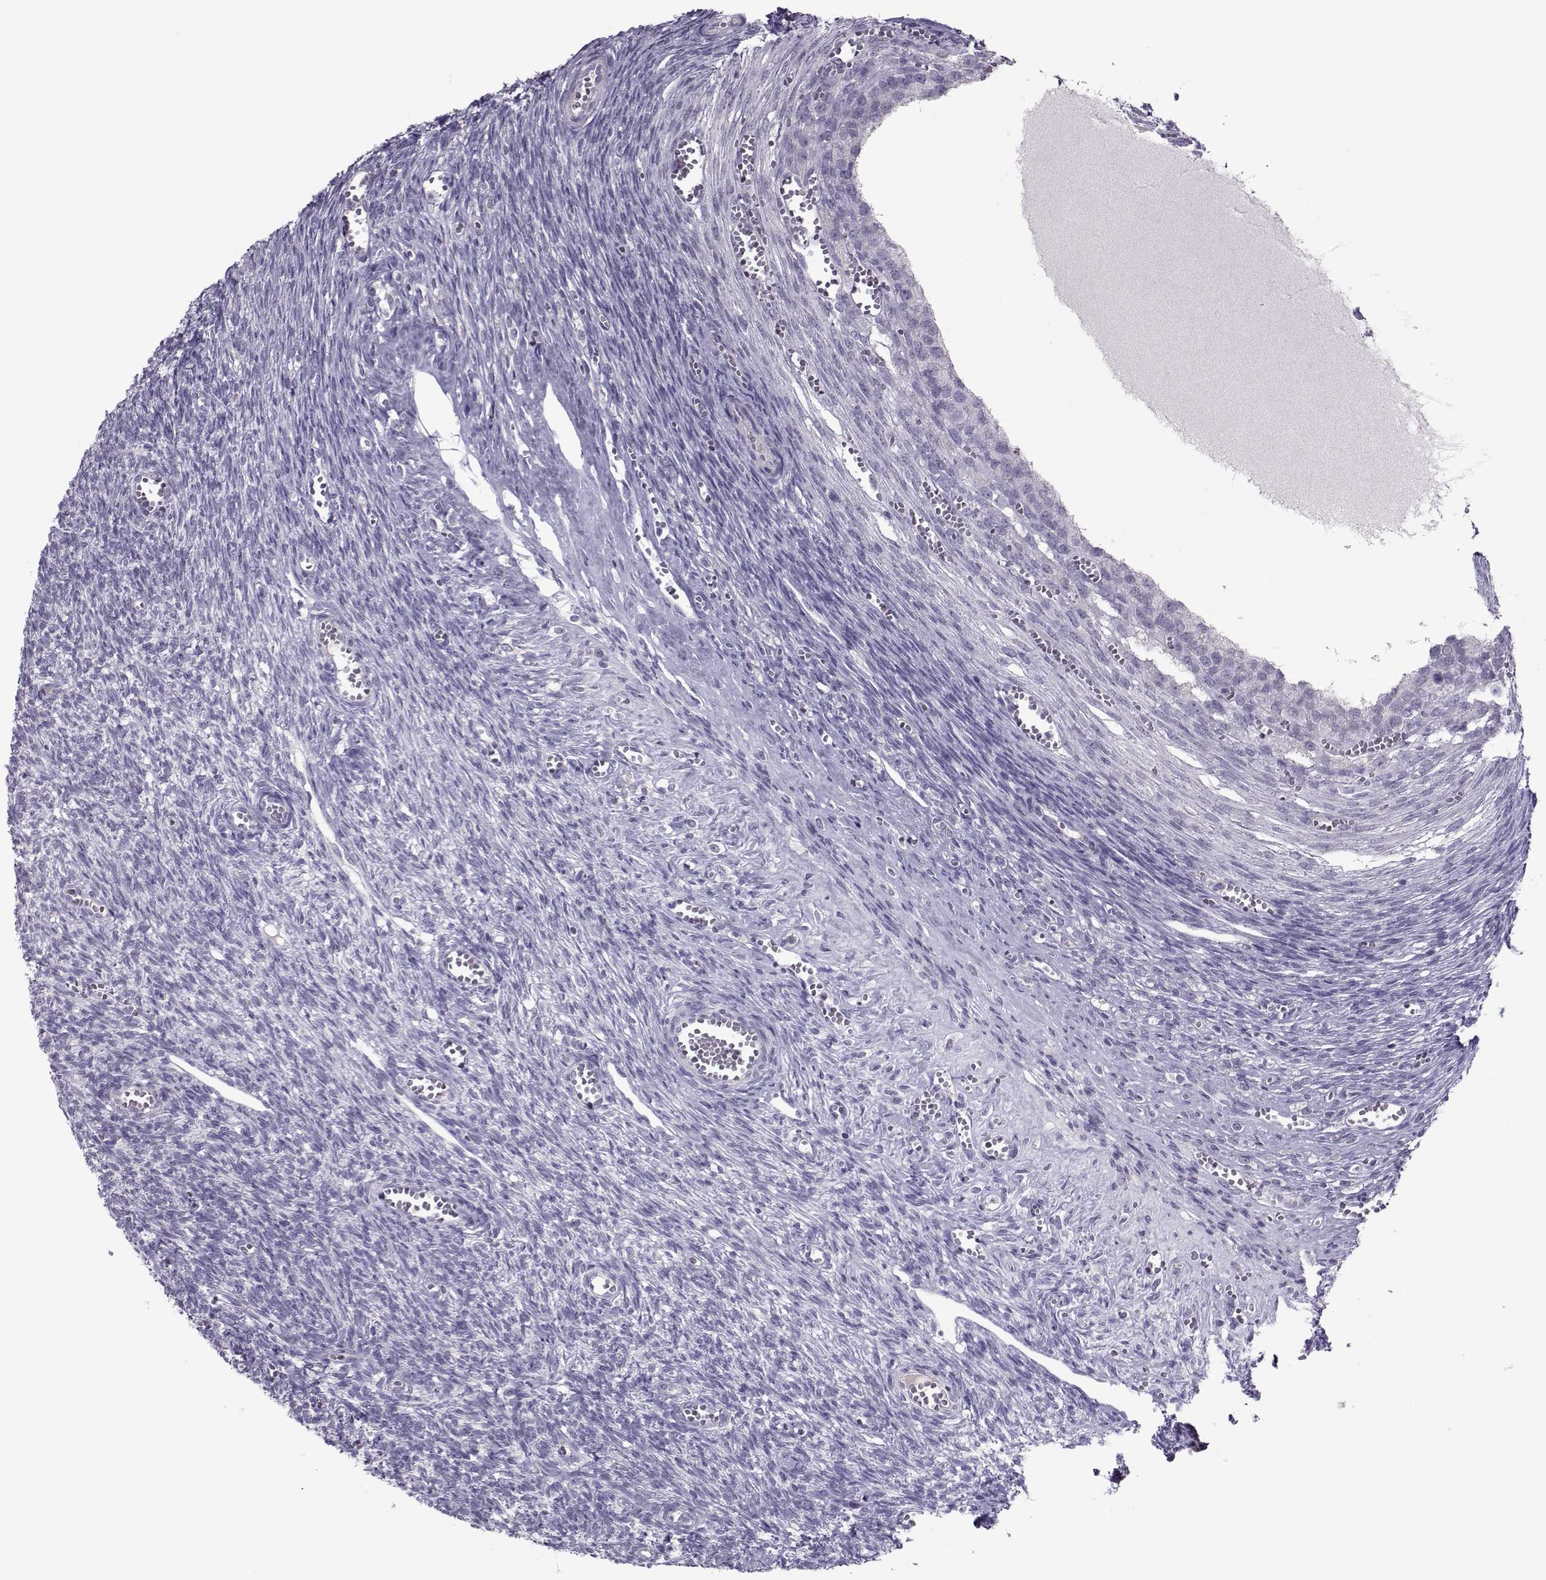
{"staining": {"intensity": "negative", "quantity": "none", "location": "none"}, "tissue": "ovary", "cell_type": "Follicle cells", "image_type": "normal", "snomed": [{"axis": "morphology", "description": "Normal tissue, NOS"}, {"axis": "topography", "description": "Ovary"}], "caption": "The histopathology image exhibits no significant positivity in follicle cells of ovary.", "gene": "ASRGL1", "patient": {"sex": "female", "age": 43}}